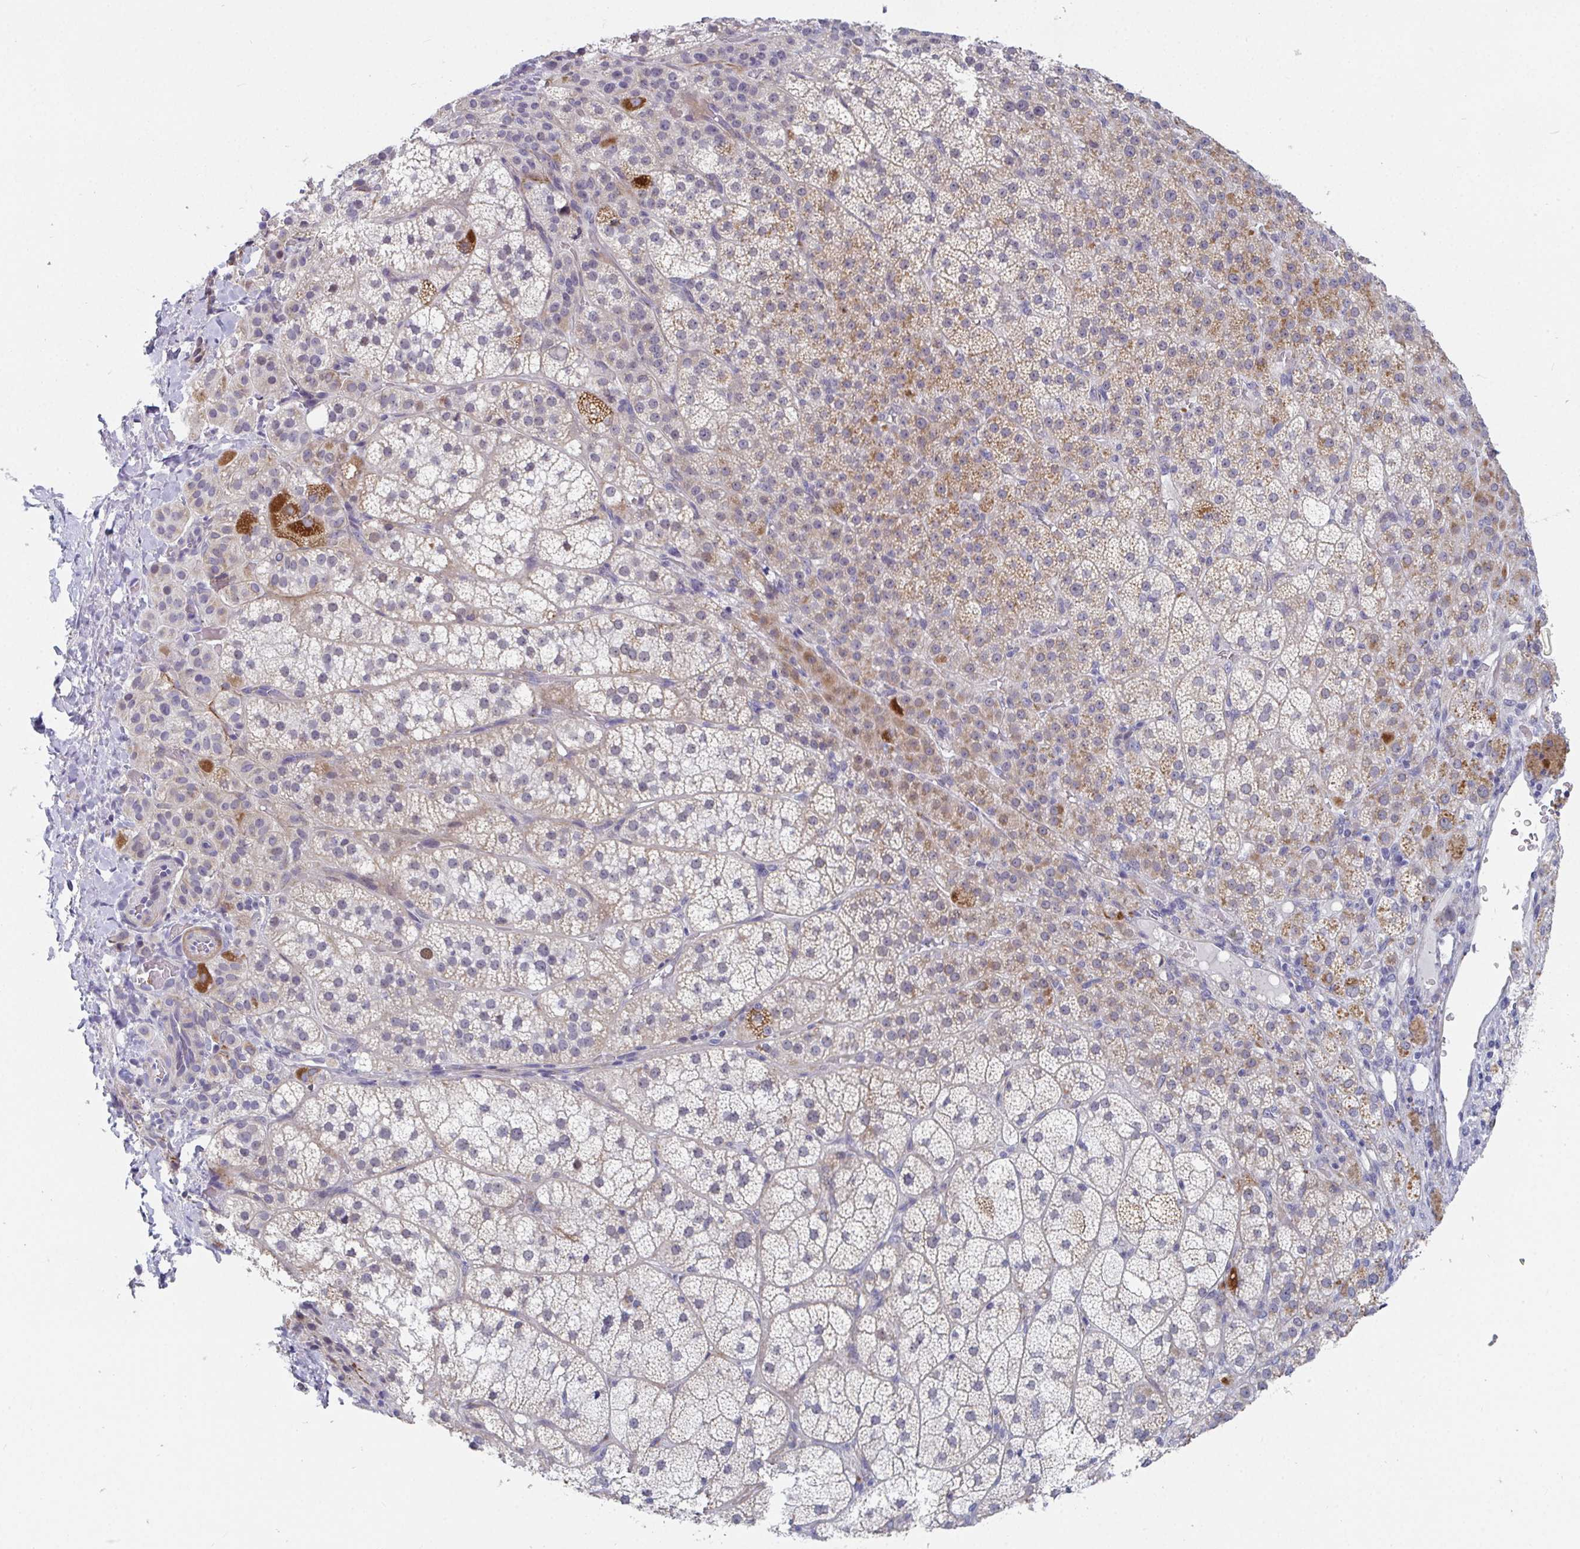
{"staining": {"intensity": "moderate", "quantity": "25%-75%", "location": "cytoplasmic/membranous,nuclear"}, "tissue": "adrenal gland", "cell_type": "Glandular cells", "image_type": "normal", "snomed": [{"axis": "morphology", "description": "Normal tissue, NOS"}, {"axis": "topography", "description": "Adrenal gland"}], "caption": "A brown stain shows moderate cytoplasmic/membranous,nuclear staining of a protein in glandular cells of unremarkable human adrenal gland. (brown staining indicates protein expression, while blue staining denotes nuclei).", "gene": "ATP5F1C", "patient": {"sex": "female", "age": 60}}